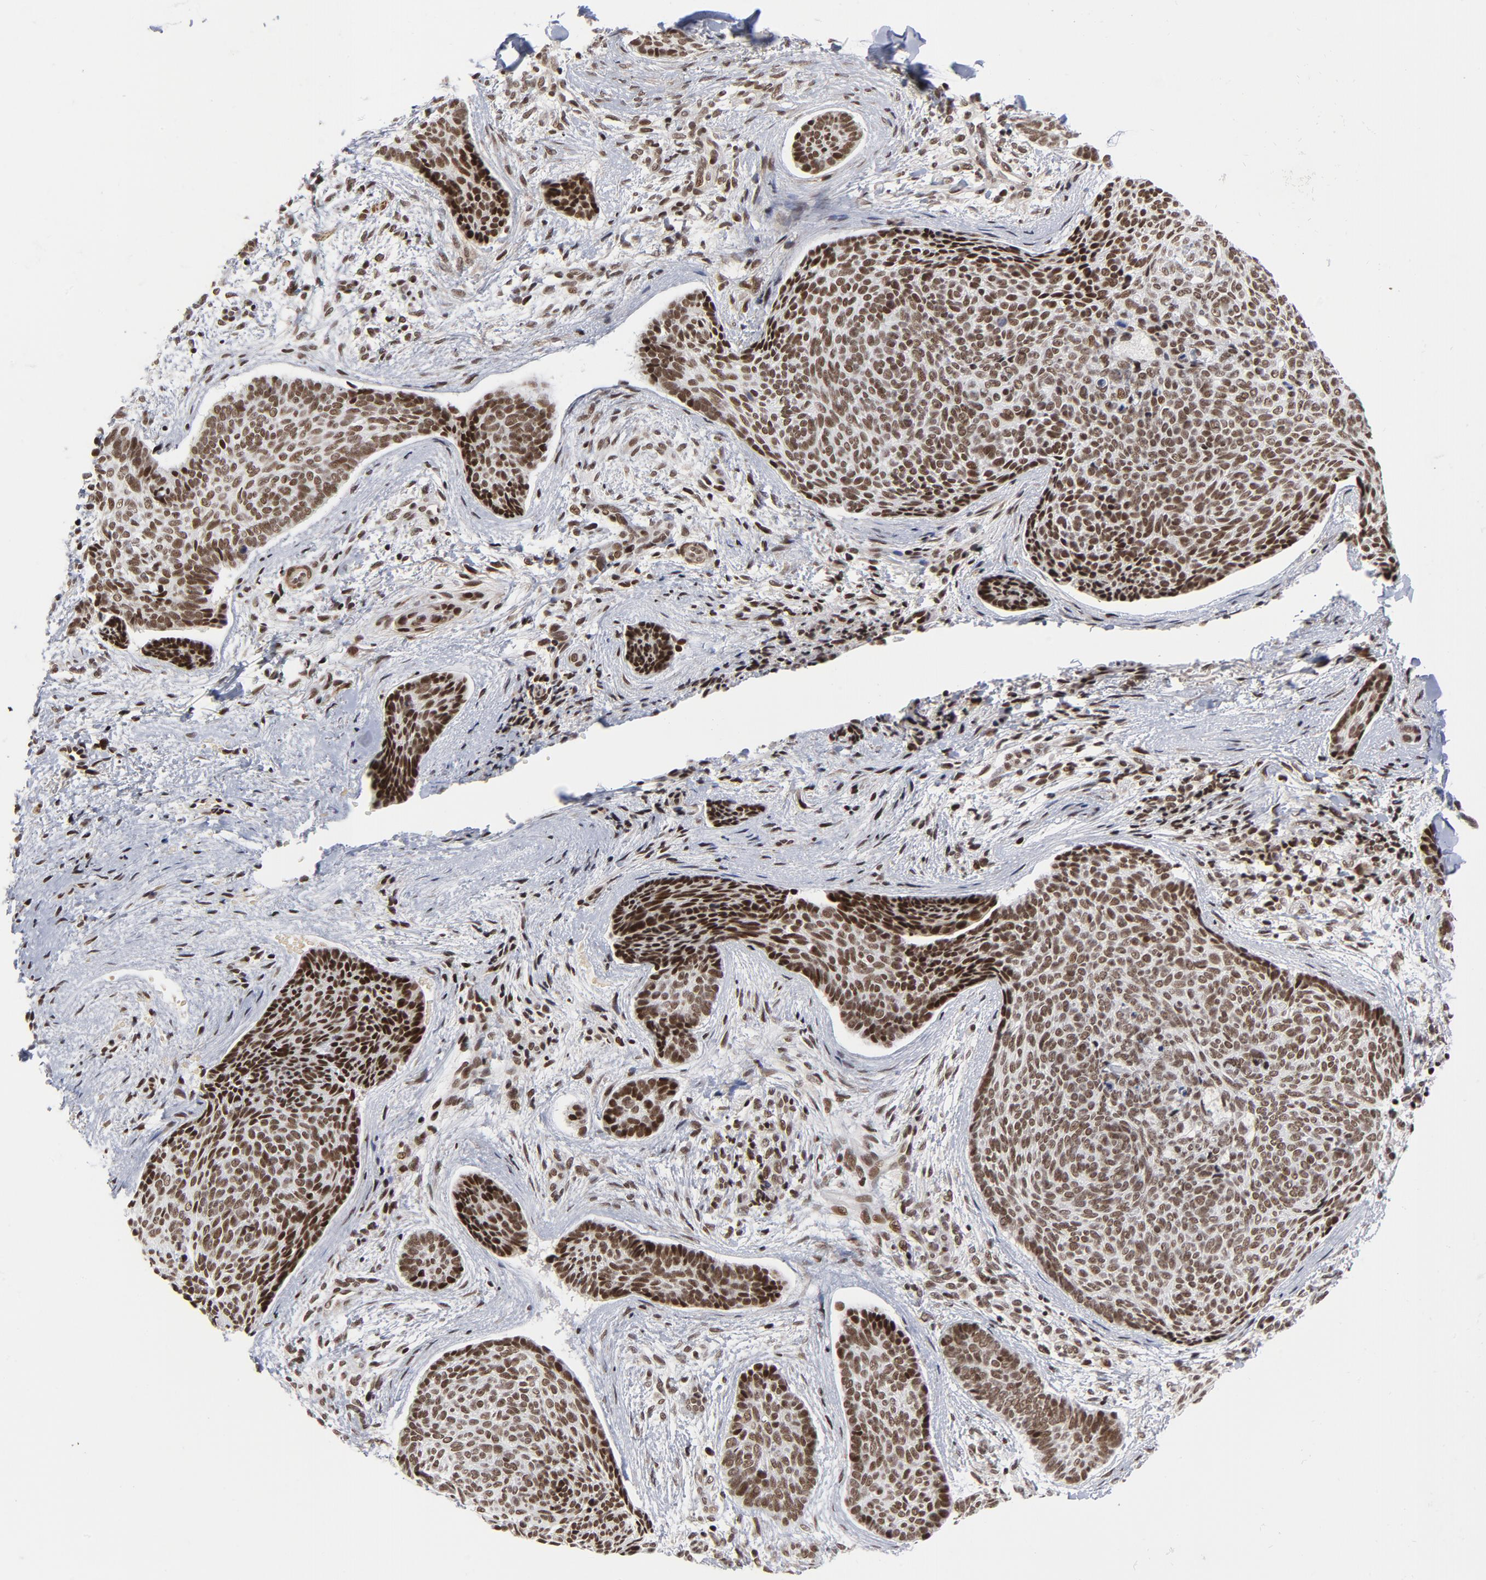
{"staining": {"intensity": "strong", "quantity": ">75%", "location": "nuclear"}, "tissue": "skin cancer", "cell_type": "Tumor cells", "image_type": "cancer", "snomed": [{"axis": "morphology", "description": "Normal tissue, NOS"}, {"axis": "morphology", "description": "Basal cell carcinoma"}, {"axis": "topography", "description": "Skin"}], "caption": "IHC (DAB (3,3'-diaminobenzidine)) staining of skin cancer shows strong nuclear protein expression in about >75% of tumor cells. The staining was performed using DAB (3,3'-diaminobenzidine) to visualize the protein expression in brown, while the nuclei were stained in blue with hematoxylin (Magnification: 20x).", "gene": "CTCF", "patient": {"sex": "female", "age": 57}}